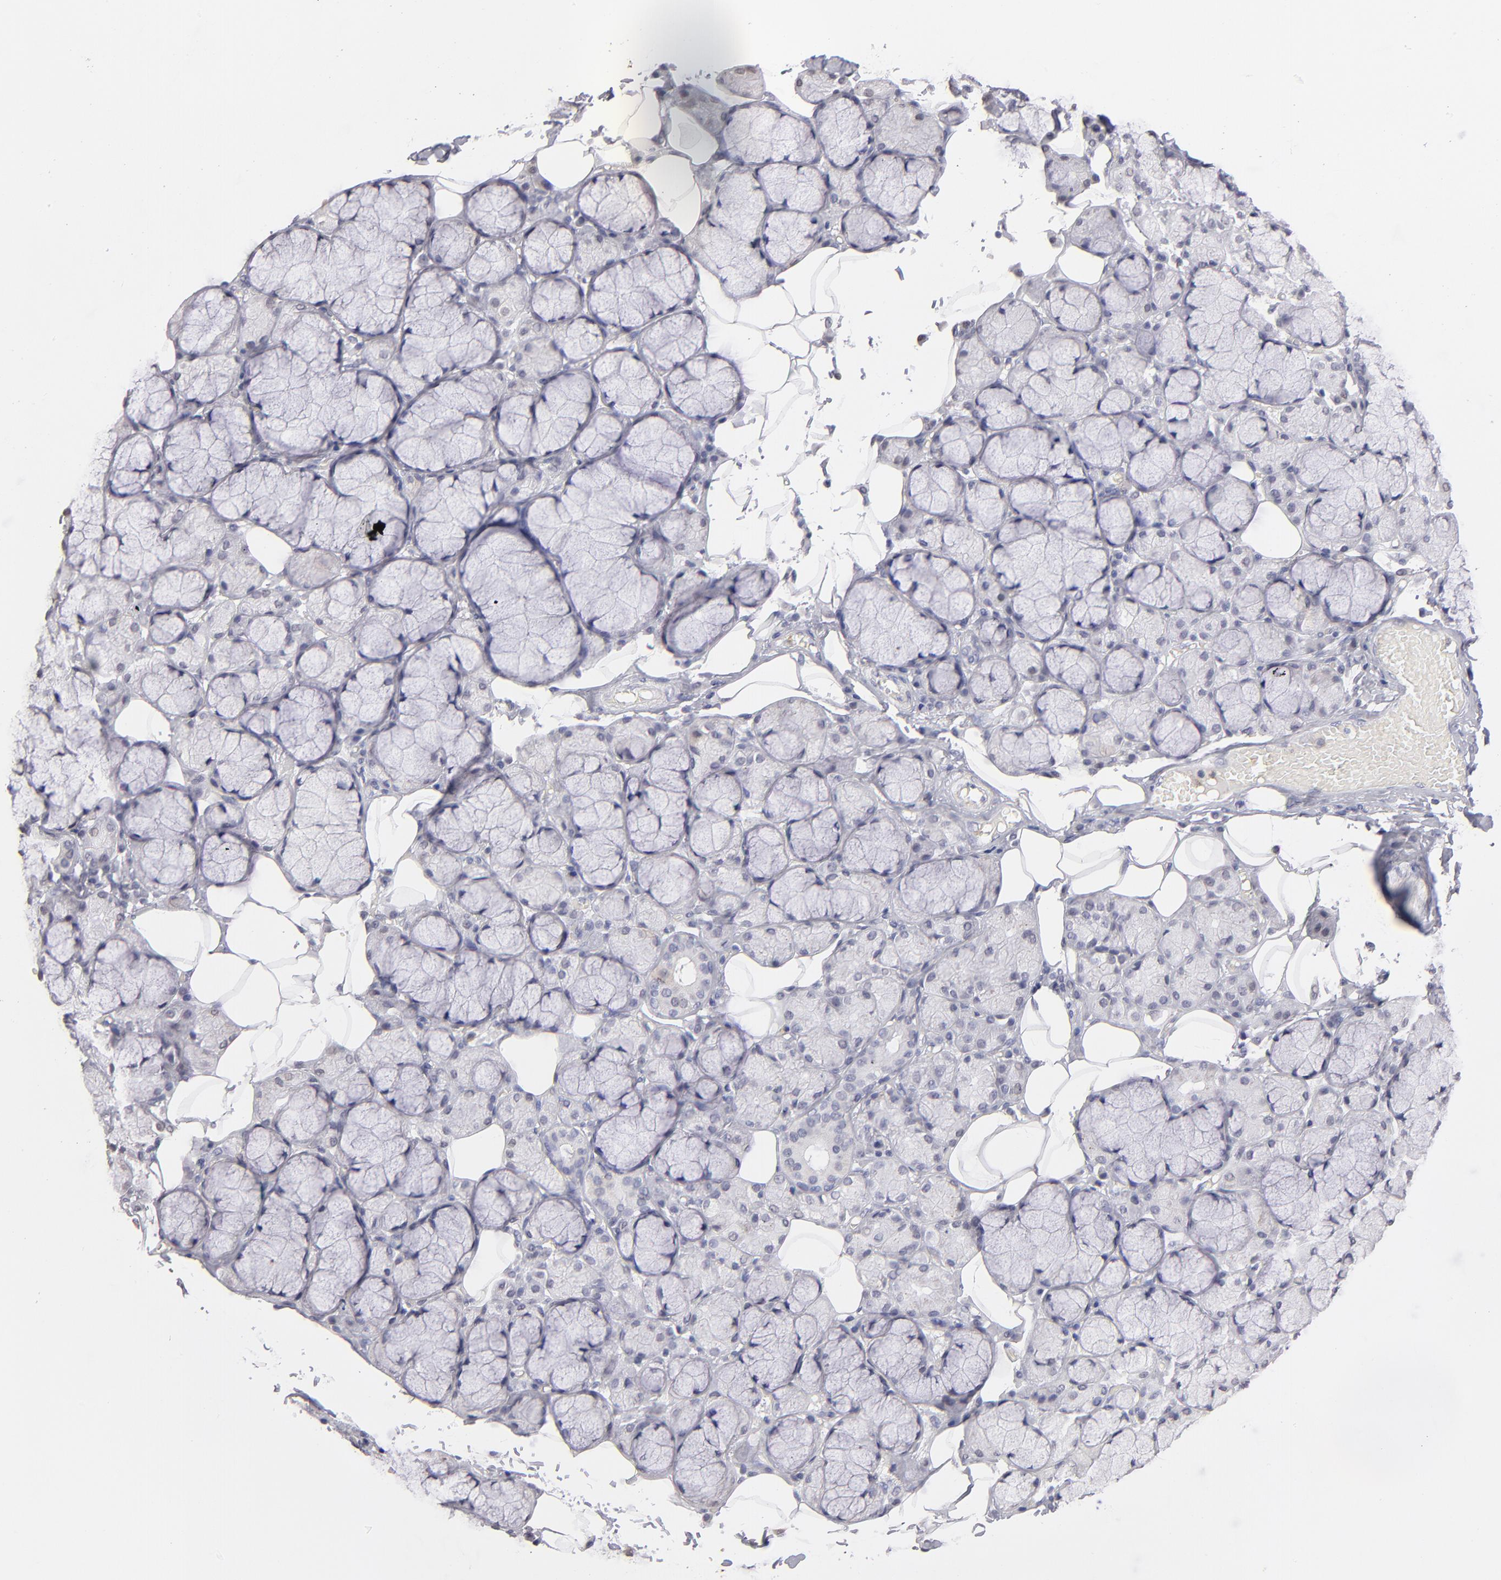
{"staining": {"intensity": "negative", "quantity": "none", "location": "none"}, "tissue": "salivary gland", "cell_type": "Glandular cells", "image_type": "normal", "snomed": [{"axis": "morphology", "description": "Normal tissue, NOS"}, {"axis": "topography", "description": "Skeletal muscle"}, {"axis": "topography", "description": "Oral tissue"}, {"axis": "topography", "description": "Salivary gland"}, {"axis": "topography", "description": "Peripheral nerve tissue"}], "caption": "Human salivary gland stained for a protein using IHC exhibits no expression in glandular cells.", "gene": "MGAM", "patient": {"sex": "male", "age": 54}}